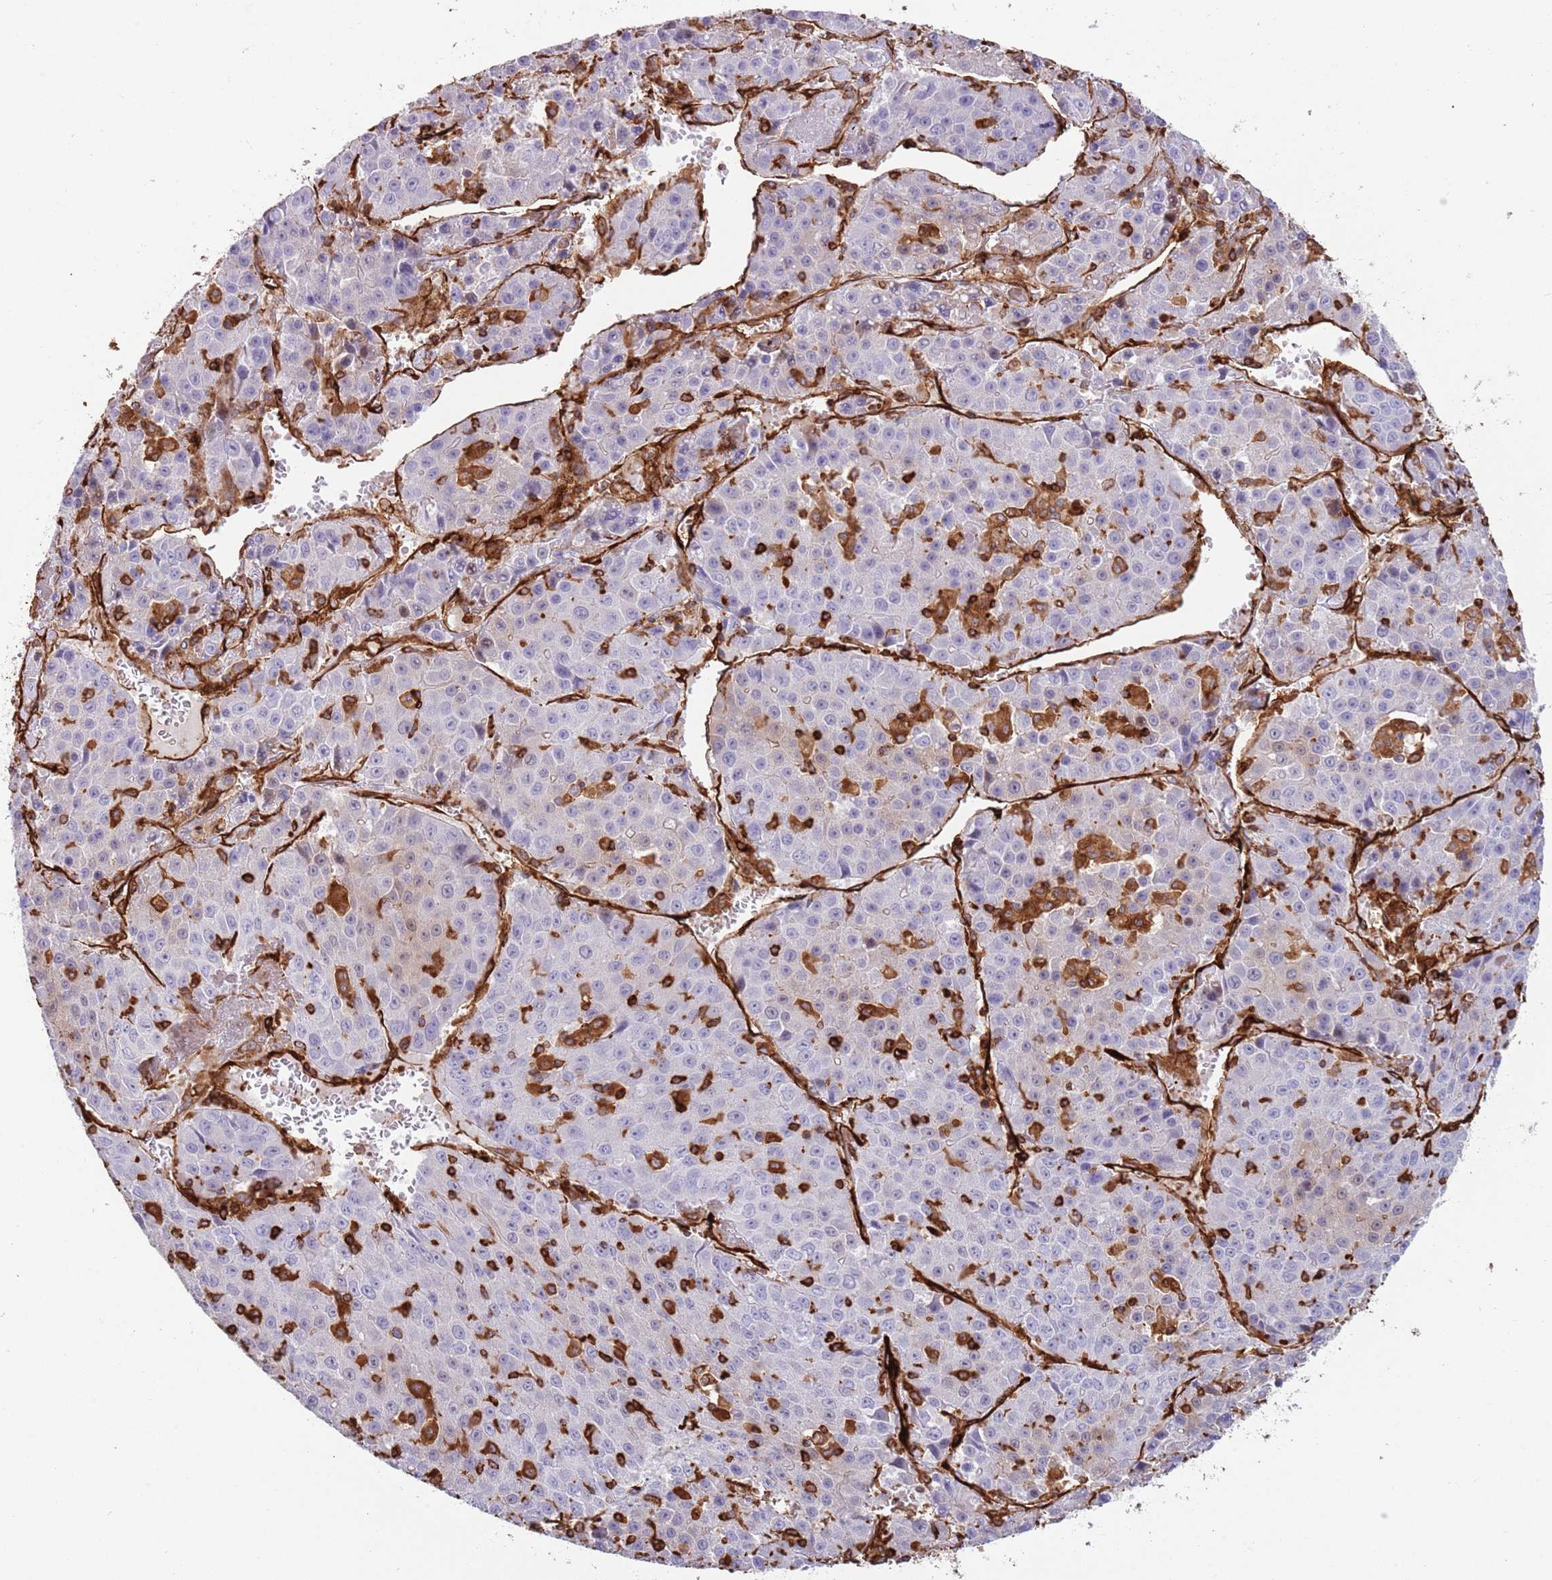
{"staining": {"intensity": "negative", "quantity": "none", "location": "none"}, "tissue": "liver cancer", "cell_type": "Tumor cells", "image_type": "cancer", "snomed": [{"axis": "morphology", "description": "Carcinoma, Hepatocellular, NOS"}, {"axis": "topography", "description": "Liver"}], "caption": "High power microscopy image of an immunohistochemistry (IHC) micrograph of hepatocellular carcinoma (liver), revealing no significant expression in tumor cells.", "gene": "KBTBD7", "patient": {"sex": "female", "age": 53}}